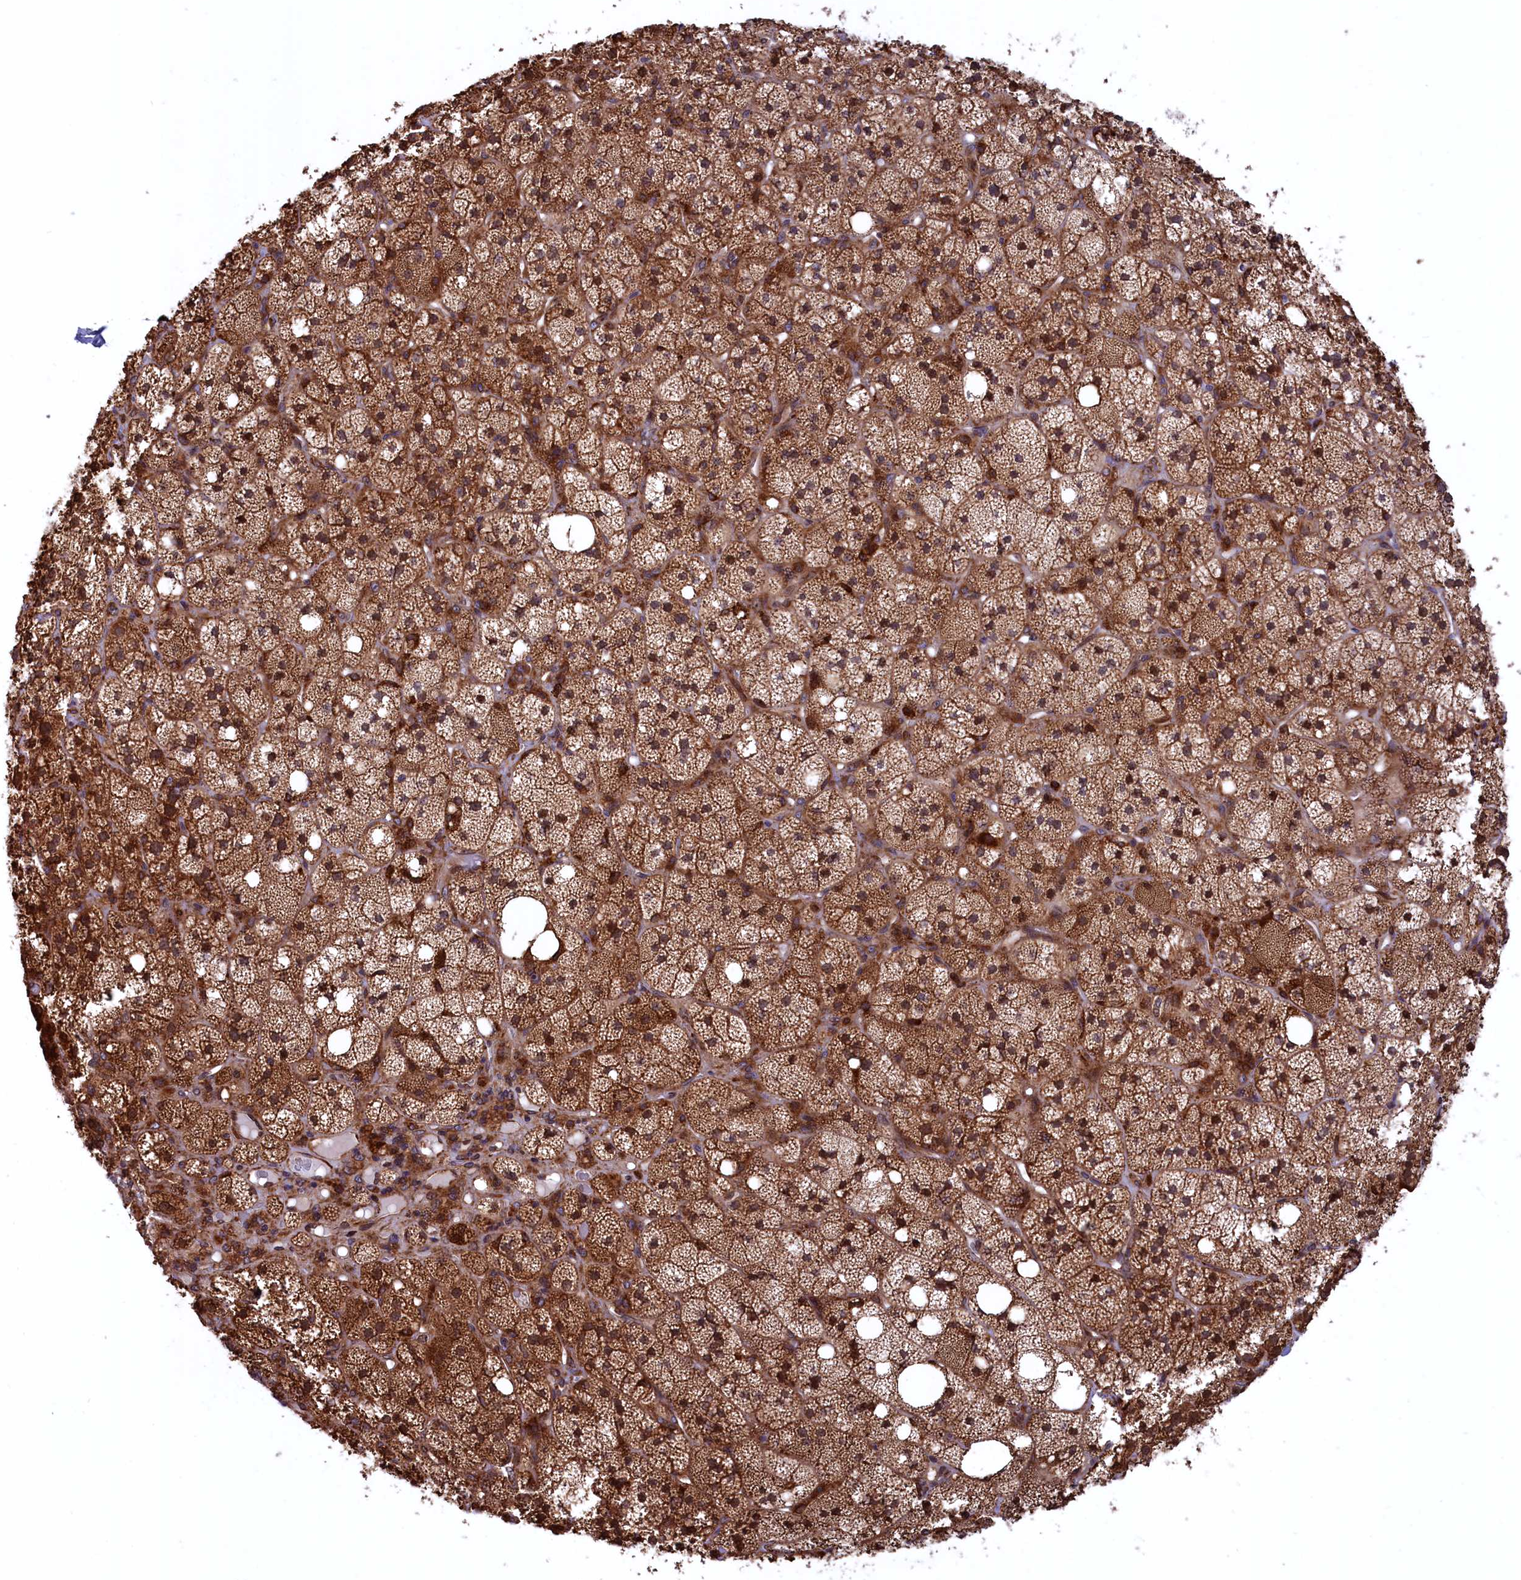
{"staining": {"intensity": "strong", "quantity": ">75%", "location": "cytoplasmic/membranous"}, "tissue": "adrenal gland", "cell_type": "Glandular cells", "image_type": "normal", "snomed": [{"axis": "morphology", "description": "Normal tissue, NOS"}, {"axis": "topography", "description": "Adrenal gland"}], "caption": "Approximately >75% of glandular cells in unremarkable adrenal gland reveal strong cytoplasmic/membranous protein expression as visualized by brown immunohistochemical staining.", "gene": "PLA2G4C", "patient": {"sex": "male", "age": 61}}